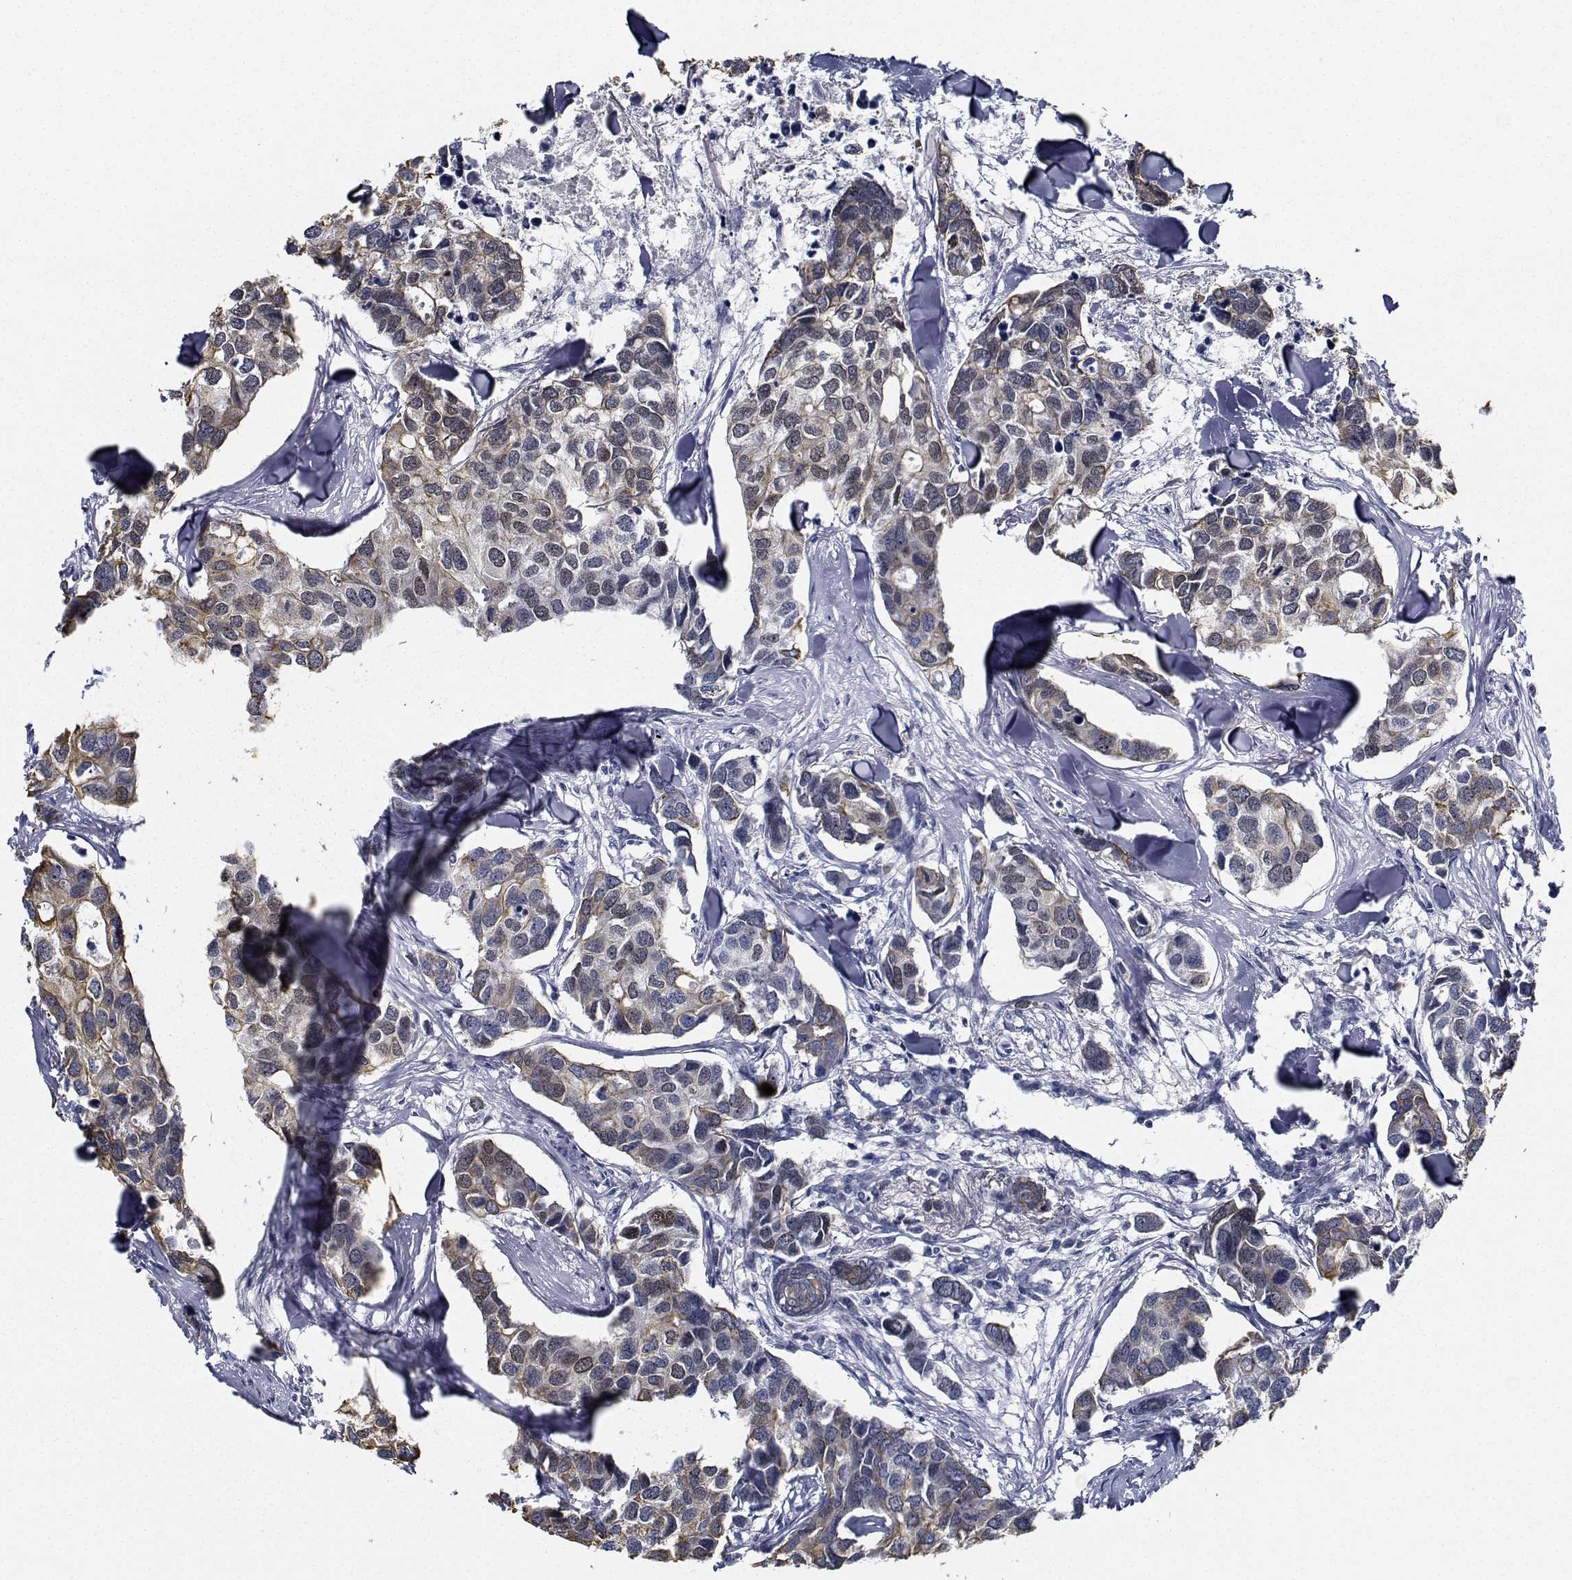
{"staining": {"intensity": "weak", "quantity": "<25%", "location": "cytoplasmic/membranous"}, "tissue": "breast cancer", "cell_type": "Tumor cells", "image_type": "cancer", "snomed": [{"axis": "morphology", "description": "Duct carcinoma"}, {"axis": "topography", "description": "Breast"}], "caption": "This is a micrograph of IHC staining of breast cancer, which shows no positivity in tumor cells. The staining was performed using DAB (3,3'-diaminobenzidine) to visualize the protein expression in brown, while the nuclei were stained in blue with hematoxylin (Magnification: 20x).", "gene": "NVL", "patient": {"sex": "female", "age": 83}}